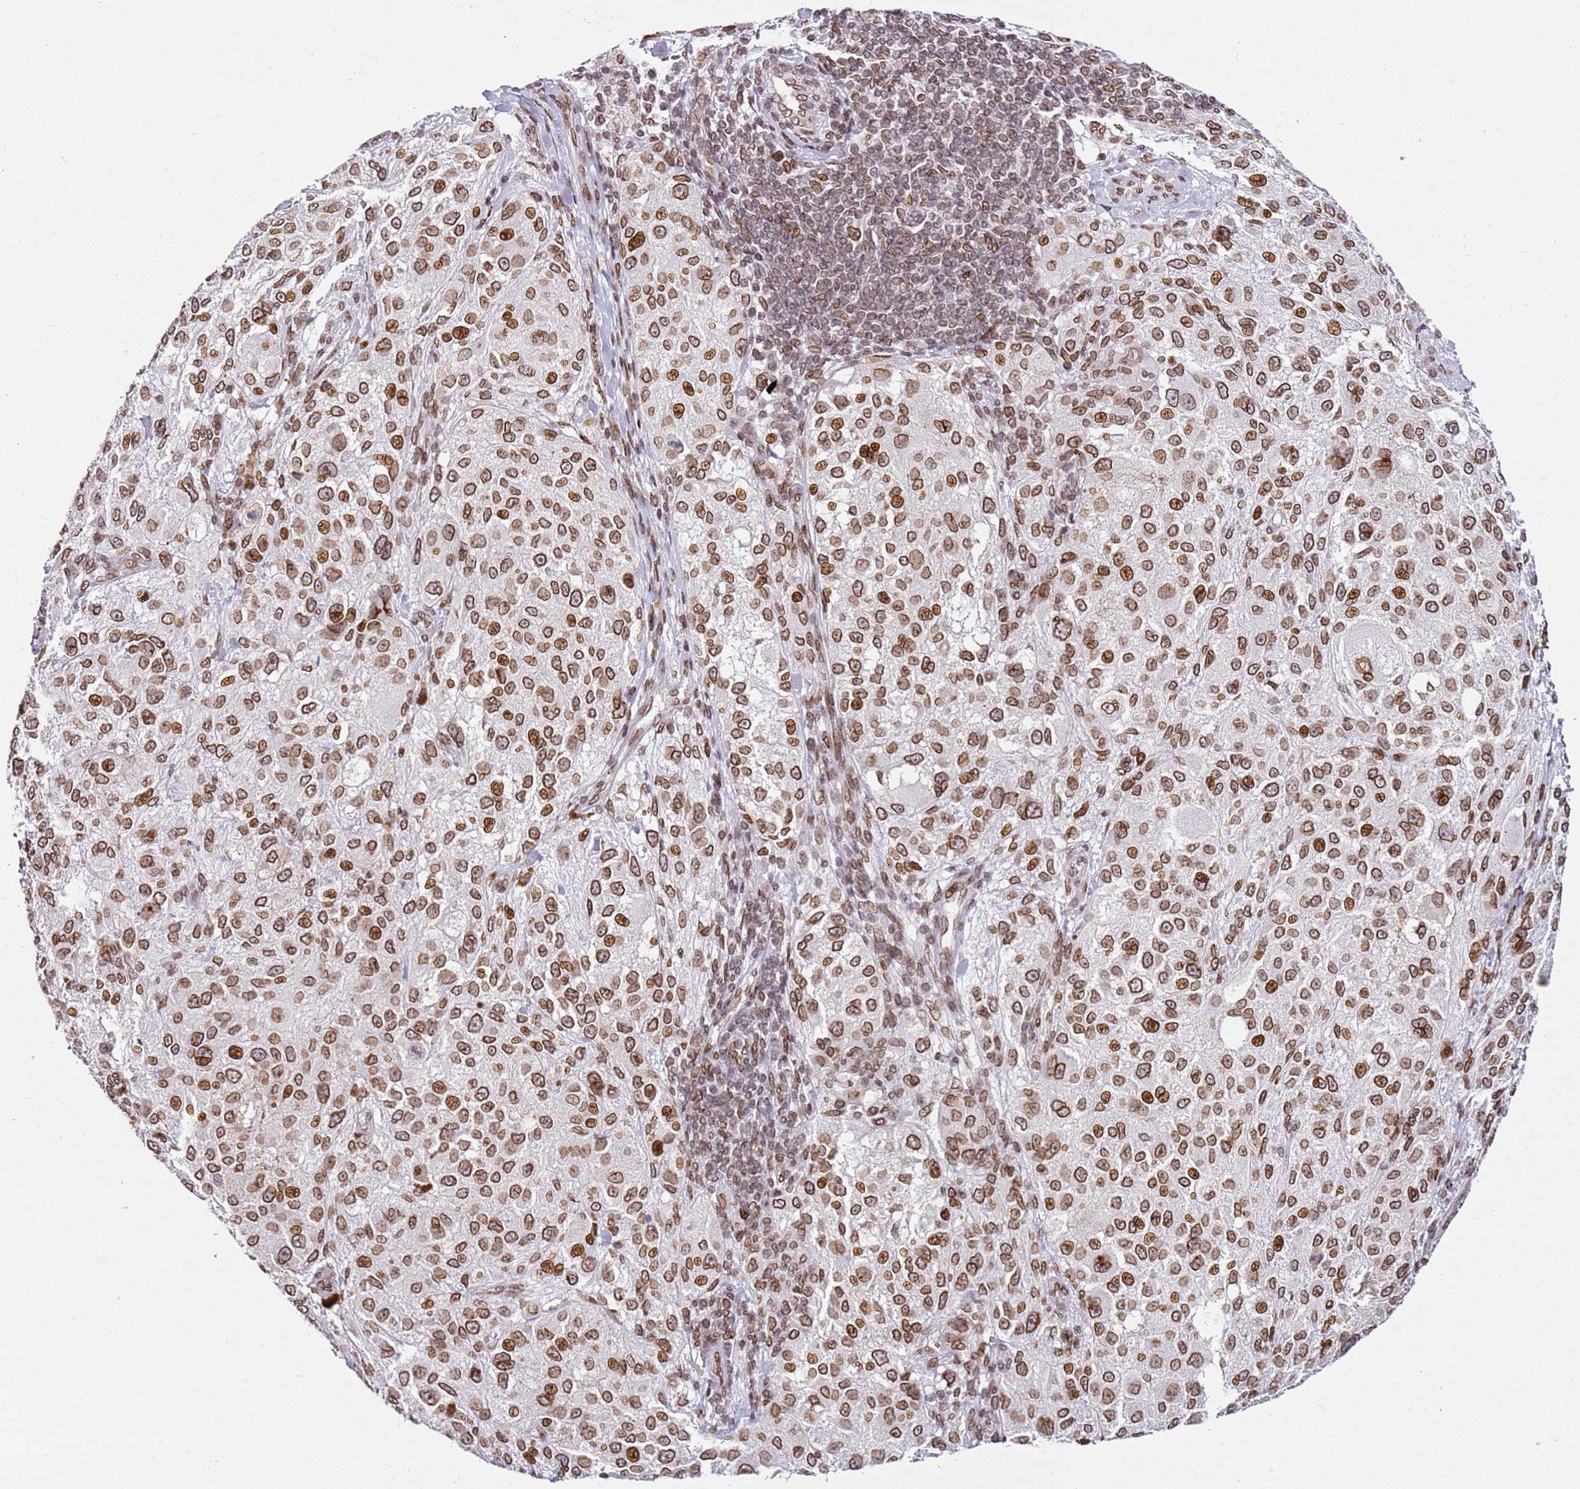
{"staining": {"intensity": "strong", "quantity": ">75%", "location": "cytoplasmic/membranous,nuclear"}, "tissue": "melanoma", "cell_type": "Tumor cells", "image_type": "cancer", "snomed": [{"axis": "morphology", "description": "Necrosis, NOS"}, {"axis": "morphology", "description": "Malignant melanoma, NOS"}, {"axis": "topography", "description": "Skin"}], "caption": "Protein analysis of melanoma tissue shows strong cytoplasmic/membranous and nuclear positivity in about >75% of tumor cells.", "gene": "POU6F1", "patient": {"sex": "female", "age": 87}}